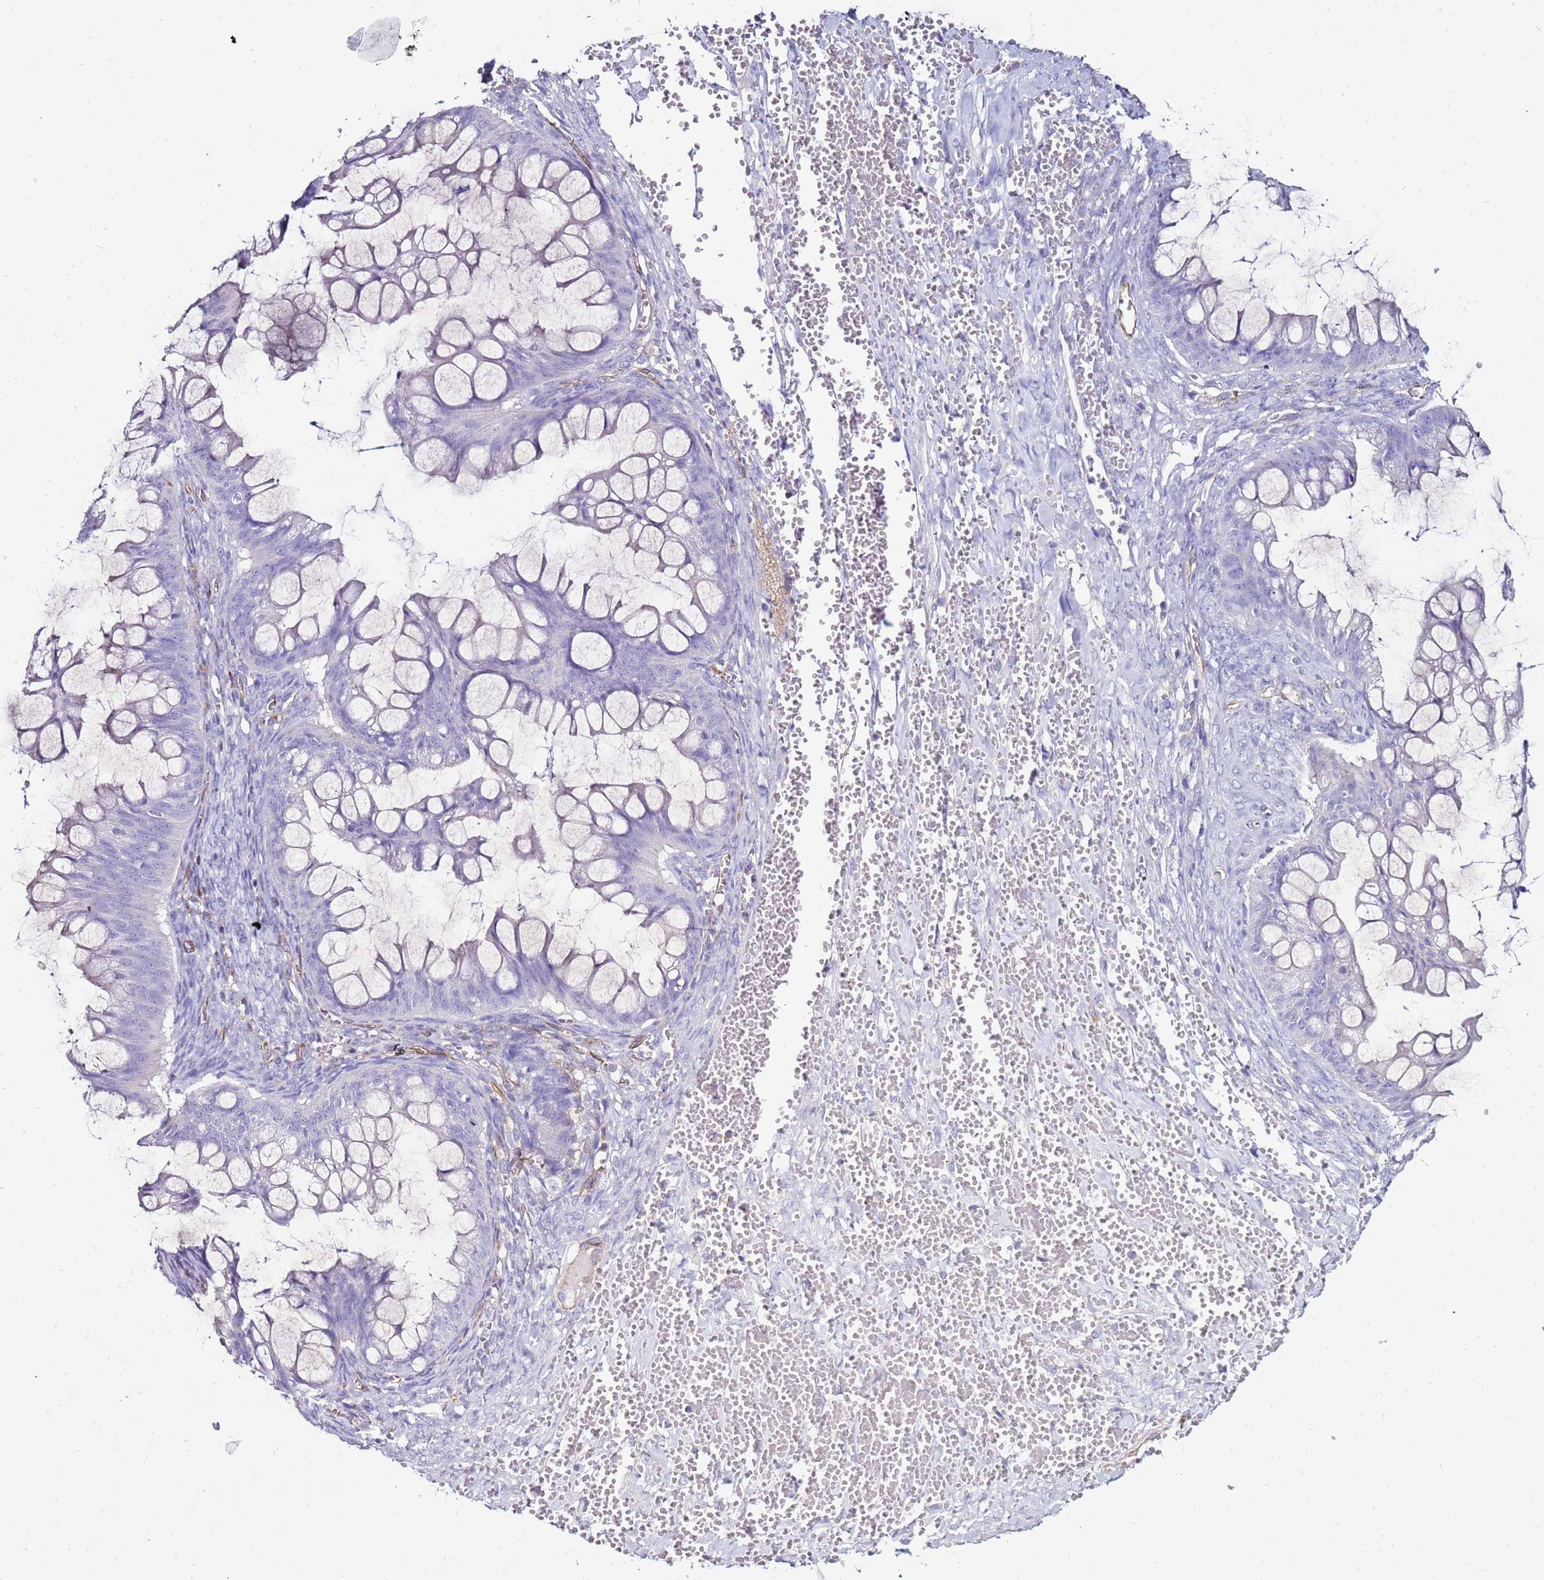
{"staining": {"intensity": "negative", "quantity": "none", "location": "none"}, "tissue": "ovarian cancer", "cell_type": "Tumor cells", "image_type": "cancer", "snomed": [{"axis": "morphology", "description": "Cystadenocarcinoma, mucinous, NOS"}, {"axis": "topography", "description": "Ovary"}], "caption": "Mucinous cystadenocarcinoma (ovarian) stained for a protein using immunohistochemistry demonstrates no positivity tumor cells.", "gene": "CLEC4M", "patient": {"sex": "female", "age": 73}}